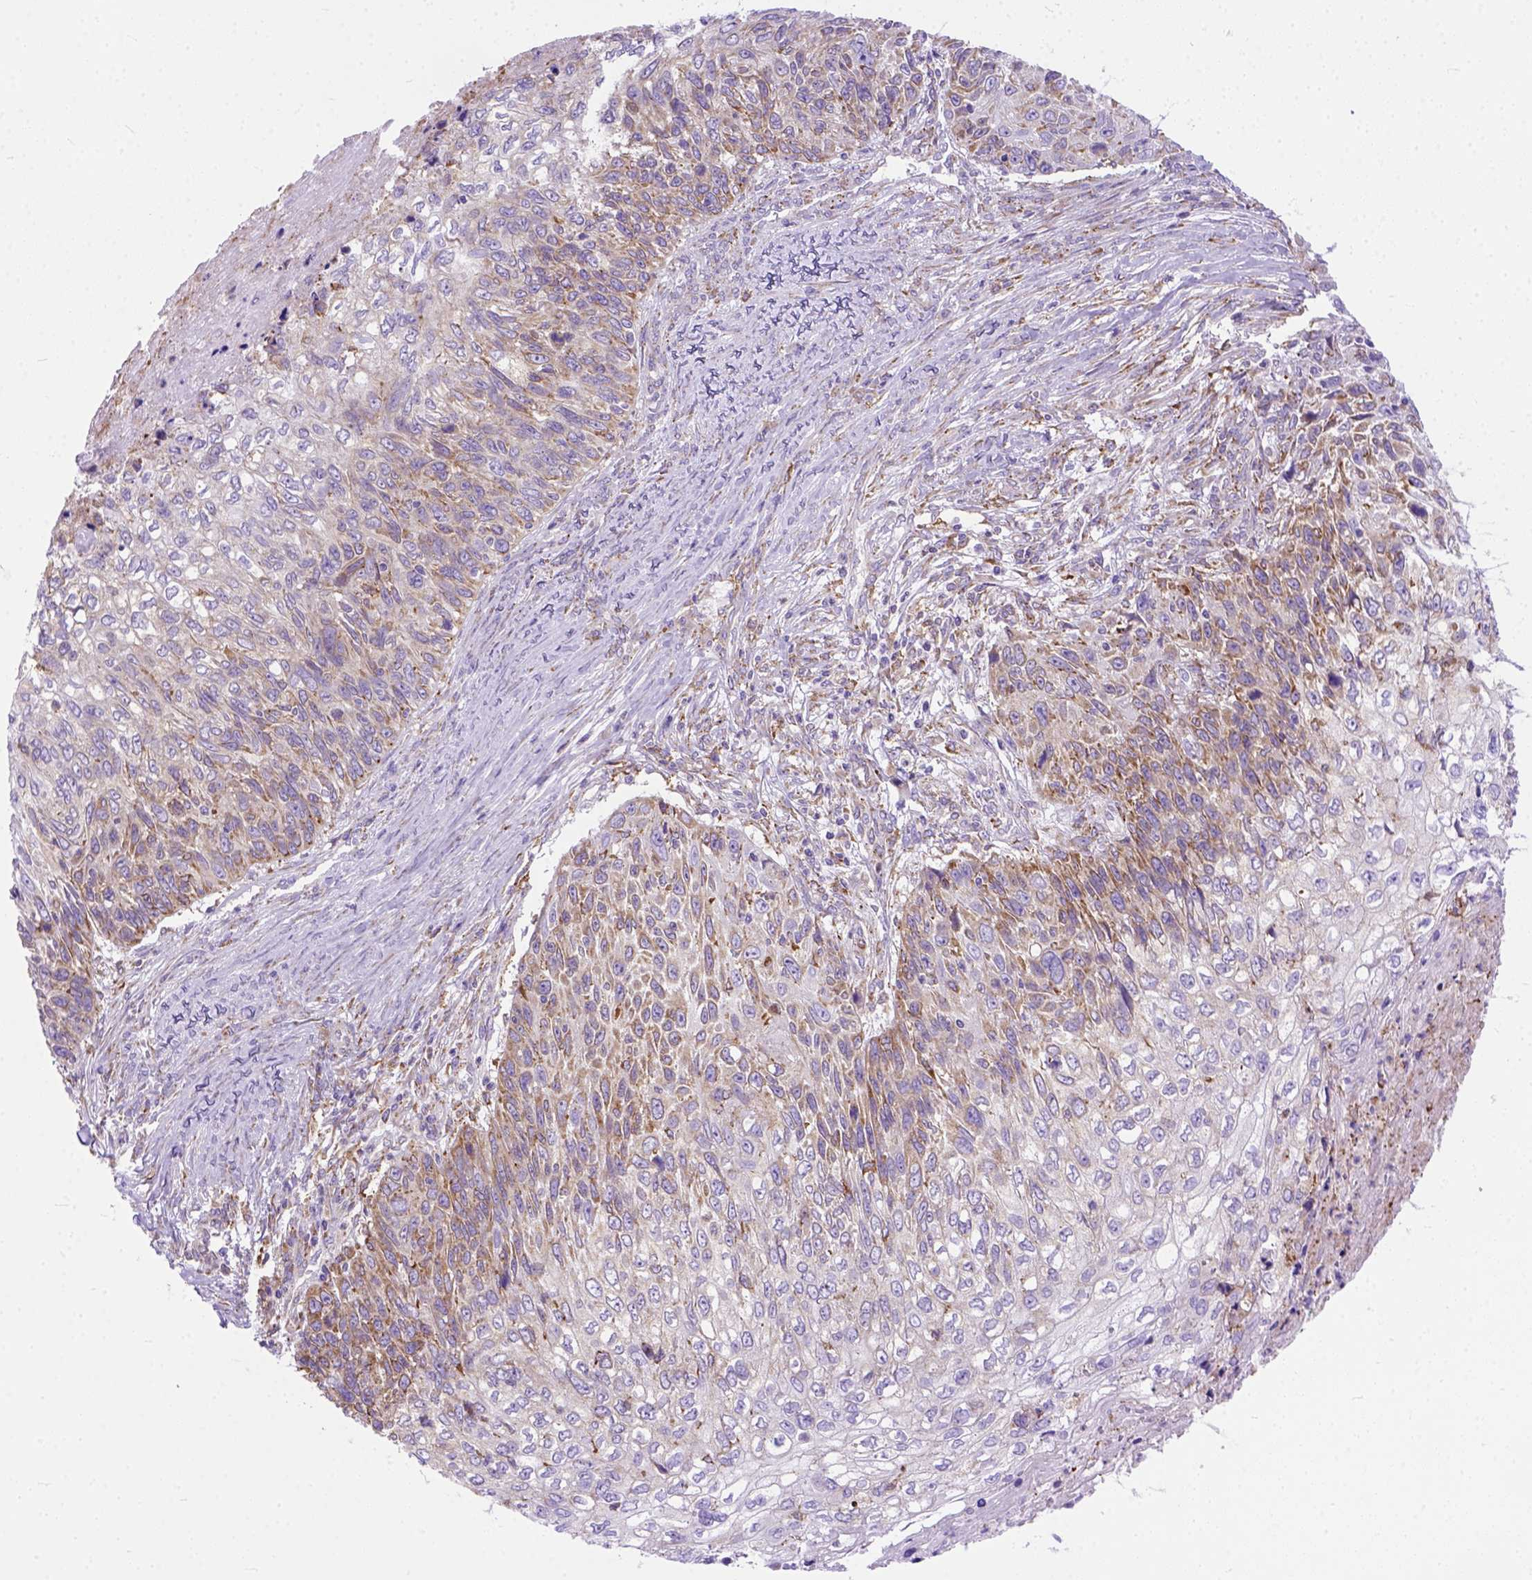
{"staining": {"intensity": "moderate", "quantity": ">75%", "location": "cytoplasmic/membranous"}, "tissue": "skin cancer", "cell_type": "Tumor cells", "image_type": "cancer", "snomed": [{"axis": "morphology", "description": "Squamous cell carcinoma, NOS"}, {"axis": "topography", "description": "Skin"}], "caption": "This photomicrograph displays immunohistochemistry staining of squamous cell carcinoma (skin), with medium moderate cytoplasmic/membranous positivity in approximately >75% of tumor cells.", "gene": "PLK4", "patient": {"sex": "male", "age": 92}}